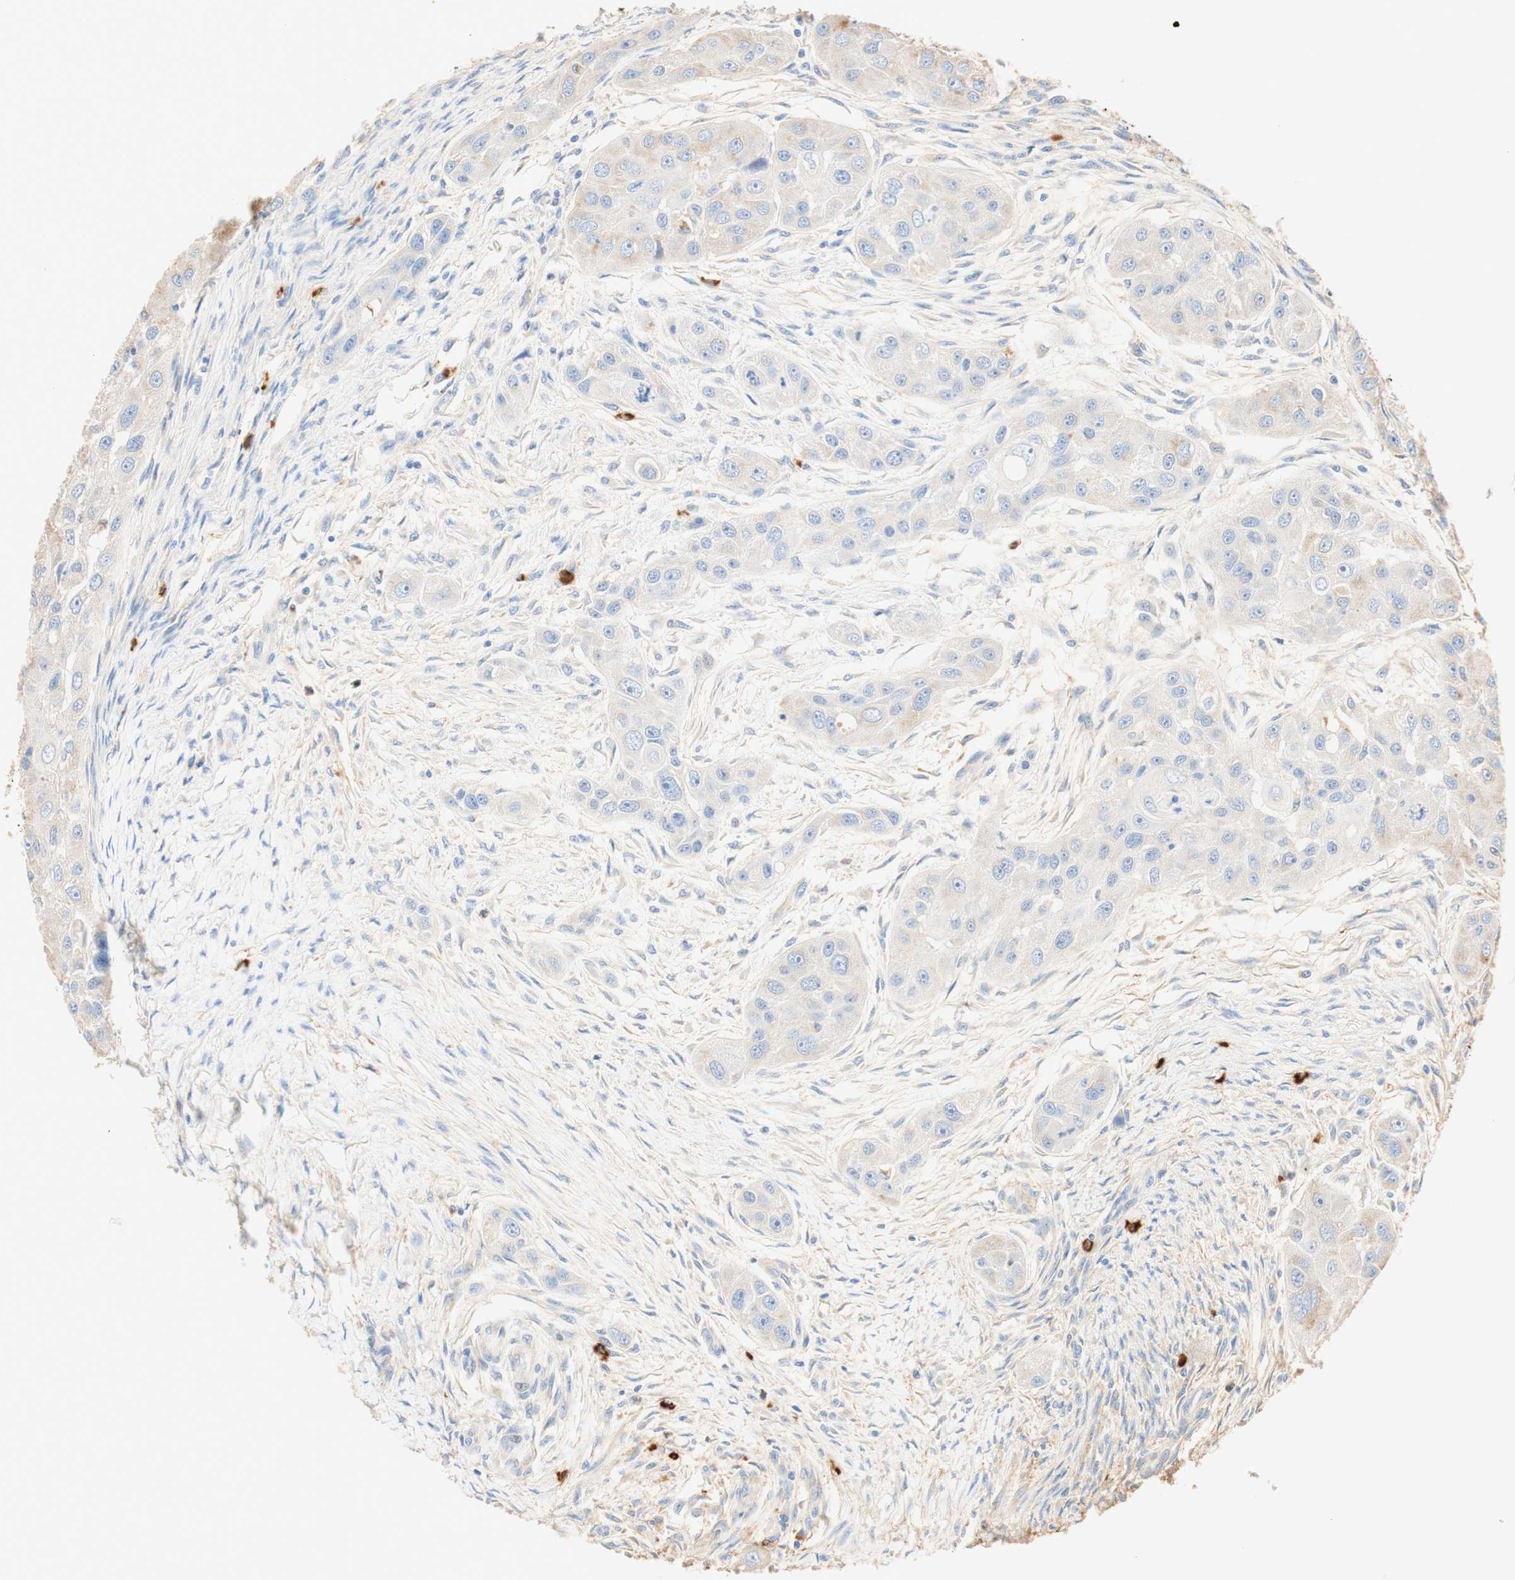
{"staining": {"intensity": "negative", "quantity": "none", "location": "none"}, "tissue": "head and neck cancer", "cell_type": "Tumor cells", "image_type": "cancer", "snomed": [{"axis": "morphology", "description": "Normal tissue, NOS"}, {"axis": "morphology", "description": "Squamous cell carcinoma, NOS"}, {"axis": "topography", "description": "Skeletal muscle"}, {"axis": "topography", "description": "Head-Neck"}], "caption": "Tumor cells are negative for brown protein staining in head and neck squamous cell carcinoma.", "gene": "CD63", "patient": {"sex": "male", "age": 51}}